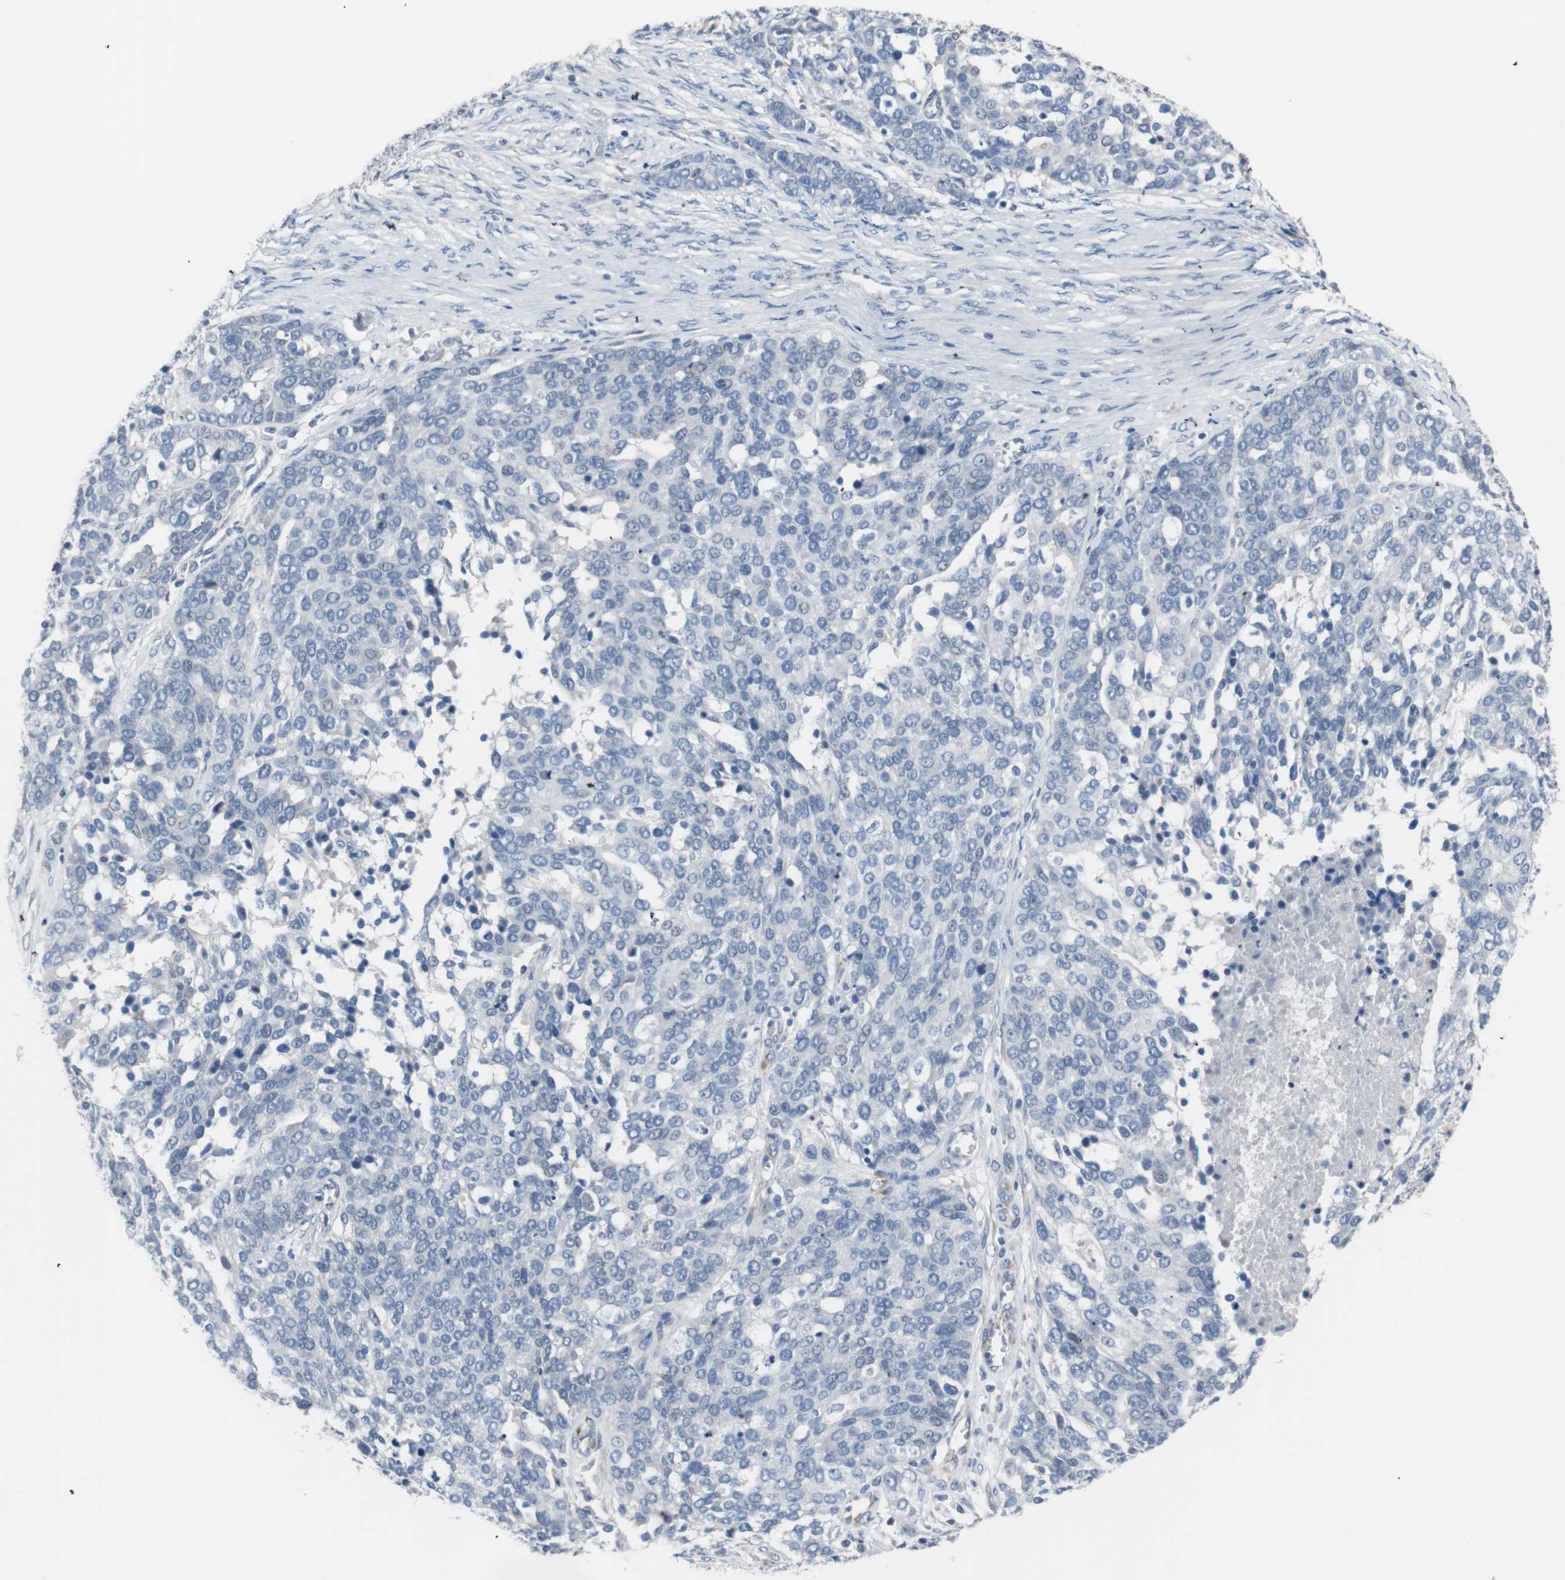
{"staining": {"intensity": "negative", "quantity": "none", "location": "none"}, "tissue": "ovarian cancer", "cell_type": "Tumor cells", "image_type": "cancer", "snomed": [{"axis": "morphology", "description": "Cystadenocarcinoma, serous, NOS"}, {"axis": "topography", "description": "Ovary"}], "caption": "Ovarian cancer was stained to show a protein in brown. There is no significant staining in tumor cells.", "gene": "ULBP1", "patient": {"sex": "female", "age": 44}}